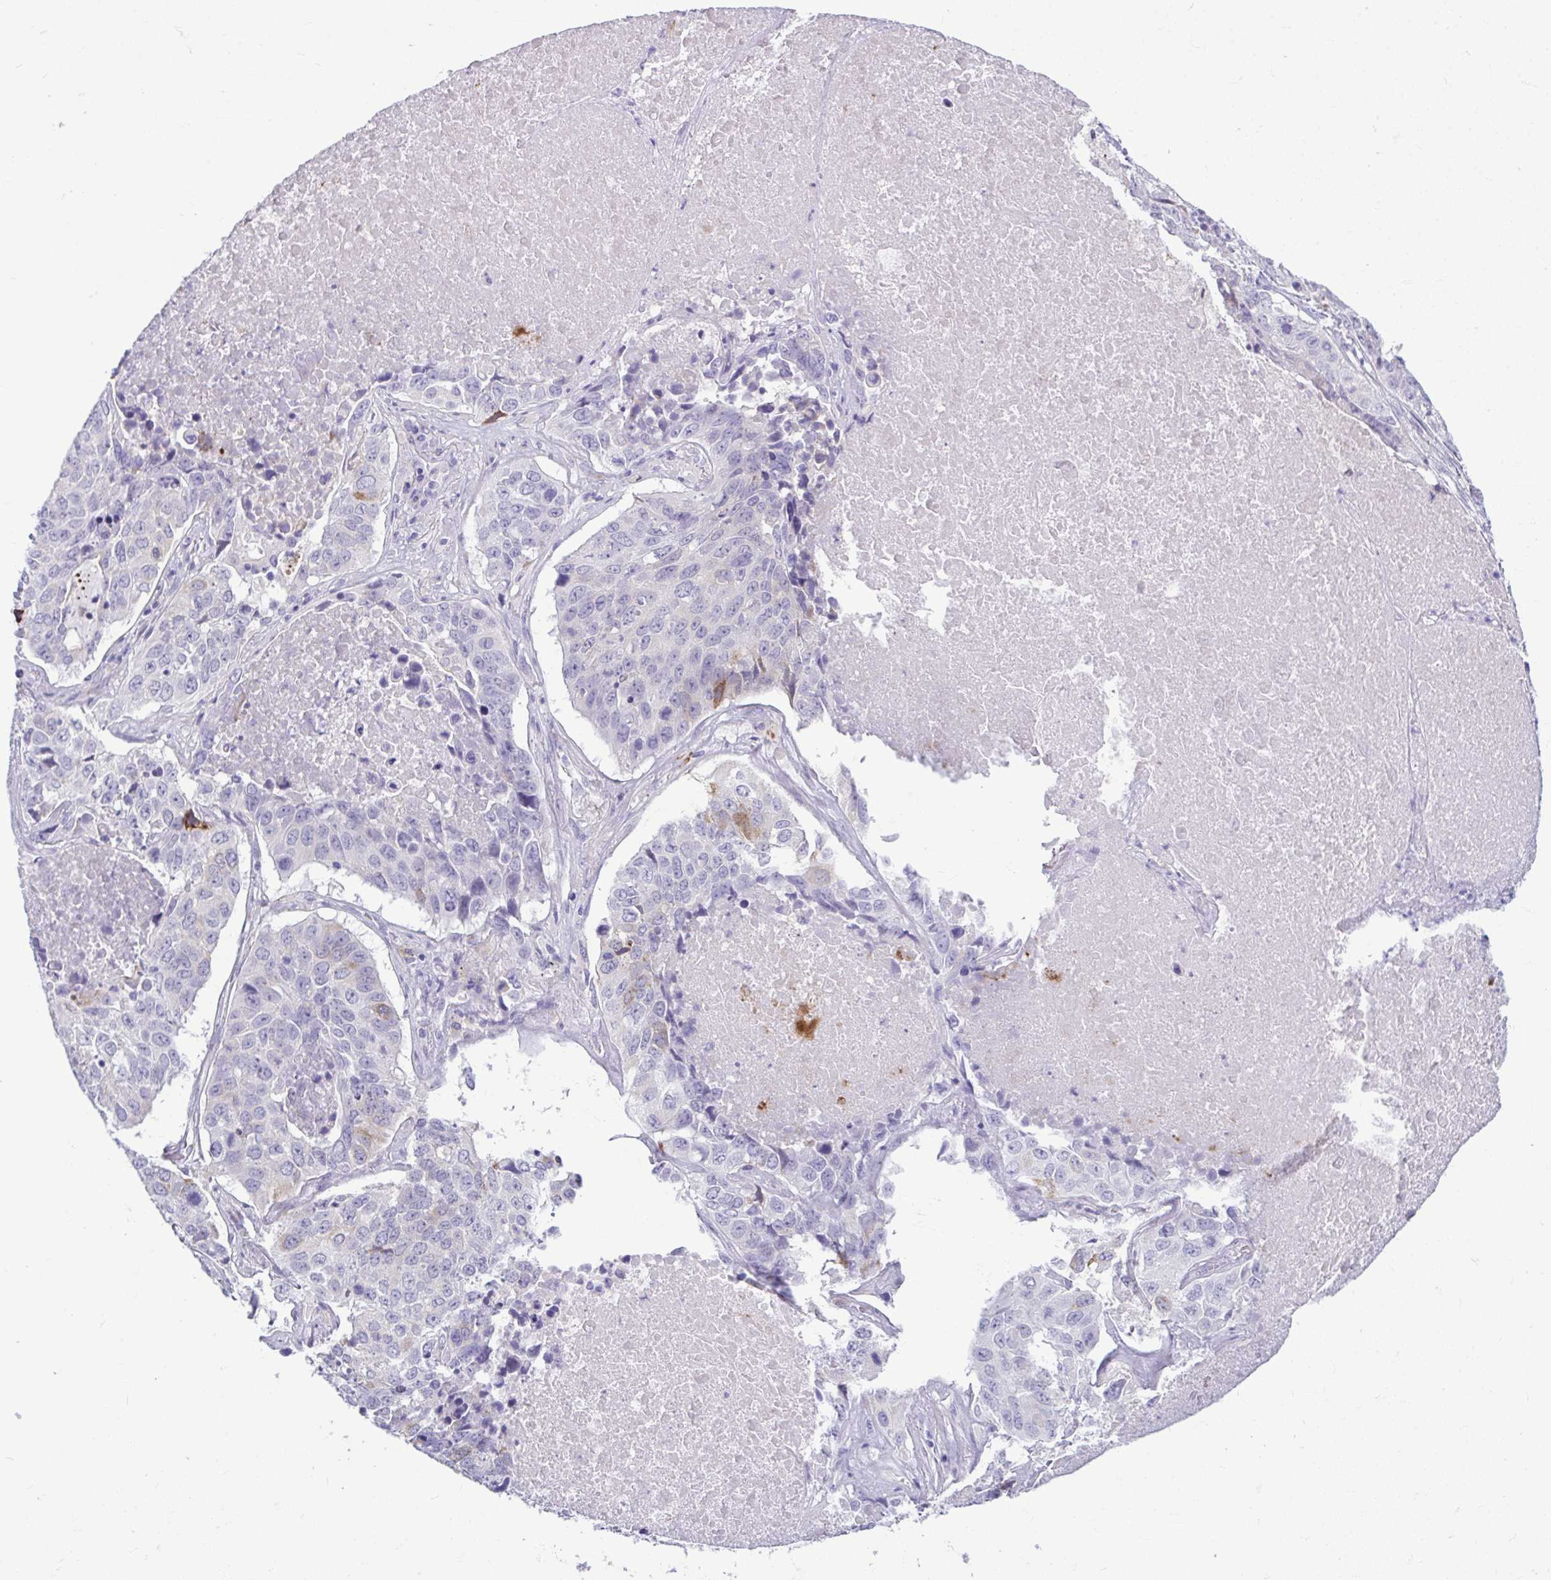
{"staining": {"intensity": "moderate", "quantity": "<25%", "location": "cytoplasmic/membranous"}, "tissue": "lung cancer", "cell_type": "Tumor cells", "image_type": "cancer", "snomed": [{"axis": "morphology", "description": "Normal tissue, NOS"}, {"axis": "morphology", "description": "Squamous cell carcinoma, NOS"}, {"axis": "topography", "description": "Bronchus"}, {"axis": "topography", "description": "Lung"}], "caption": "There is low levels of moderate cytoplasmic/membranous expression in tumor cells of lung squamous cell carcinoma, as demonstrated by immunohistochemical staining (brown color).", "gene": "SERPINI1", "patient": {"sex": "male", "age": 64}}